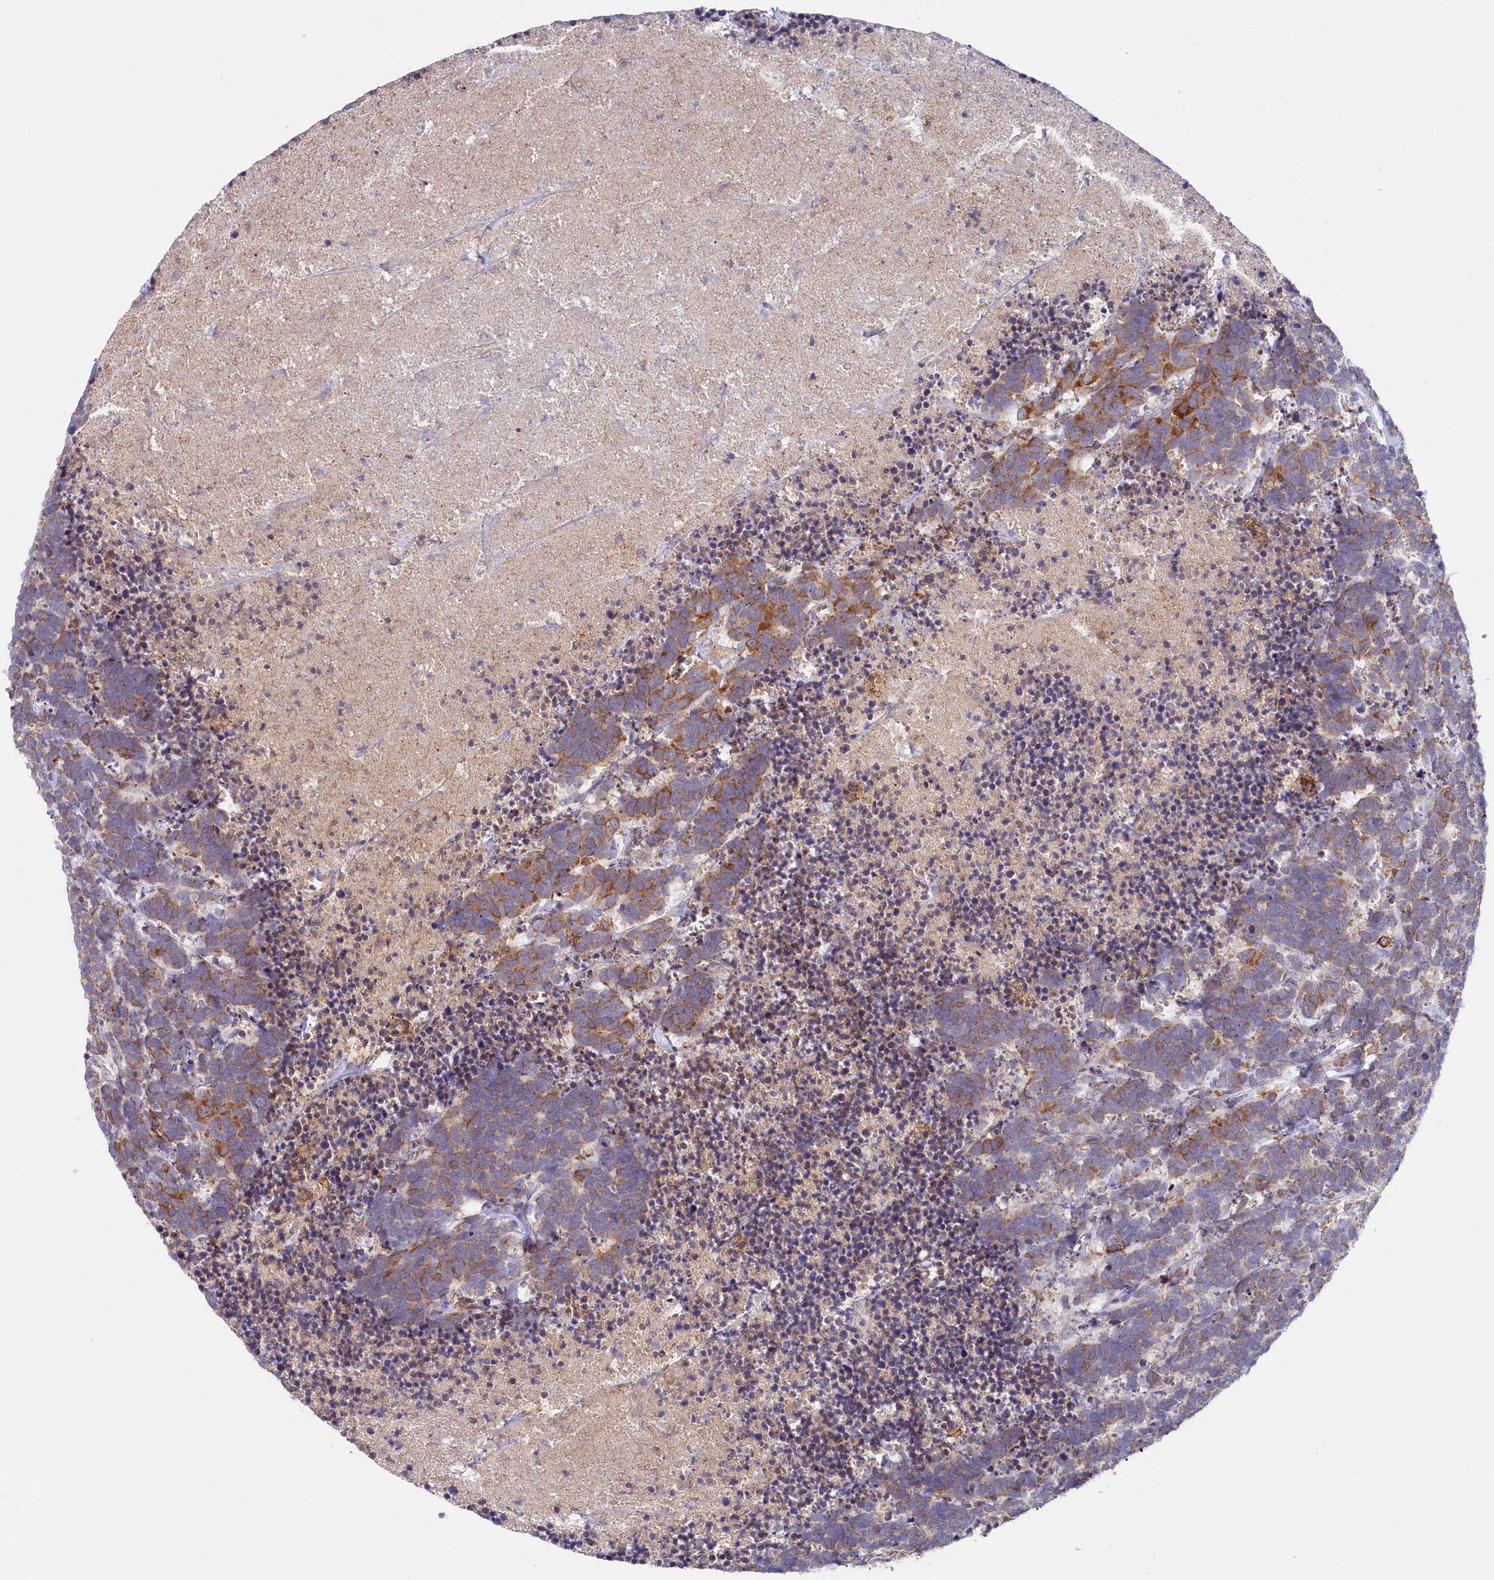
{"staining": {"intensity": "moderate", "quantity": ">75%", "location": "cytoplasmic/membranous"}, "tissue": "carcinoid", "cell_type": "Tumor cells", "image_type": "cancer", "snomed": [{"axis": "morphology", "description": "Carcinoma, NOS"}, {"axis": "morphology", "description": "Carcinoid, malignant, NOS"}, {"axis": "topography", "description": "Urinary bladder"}], "caption": "The histopathology image reveals immunohistochemical staining of carcinoma. There is moderate cytoplasmic/membranous positivity is appreciated in approximately >75% of tumor cells. The protein is stained brown, and the nuclei are stained in blue (DAB (3,3'-diaminobenzidine) IHC with brightfield microscopy, high magnification).", "gene": "CHID1", "patient": {"sex": "male", "age": 57}}